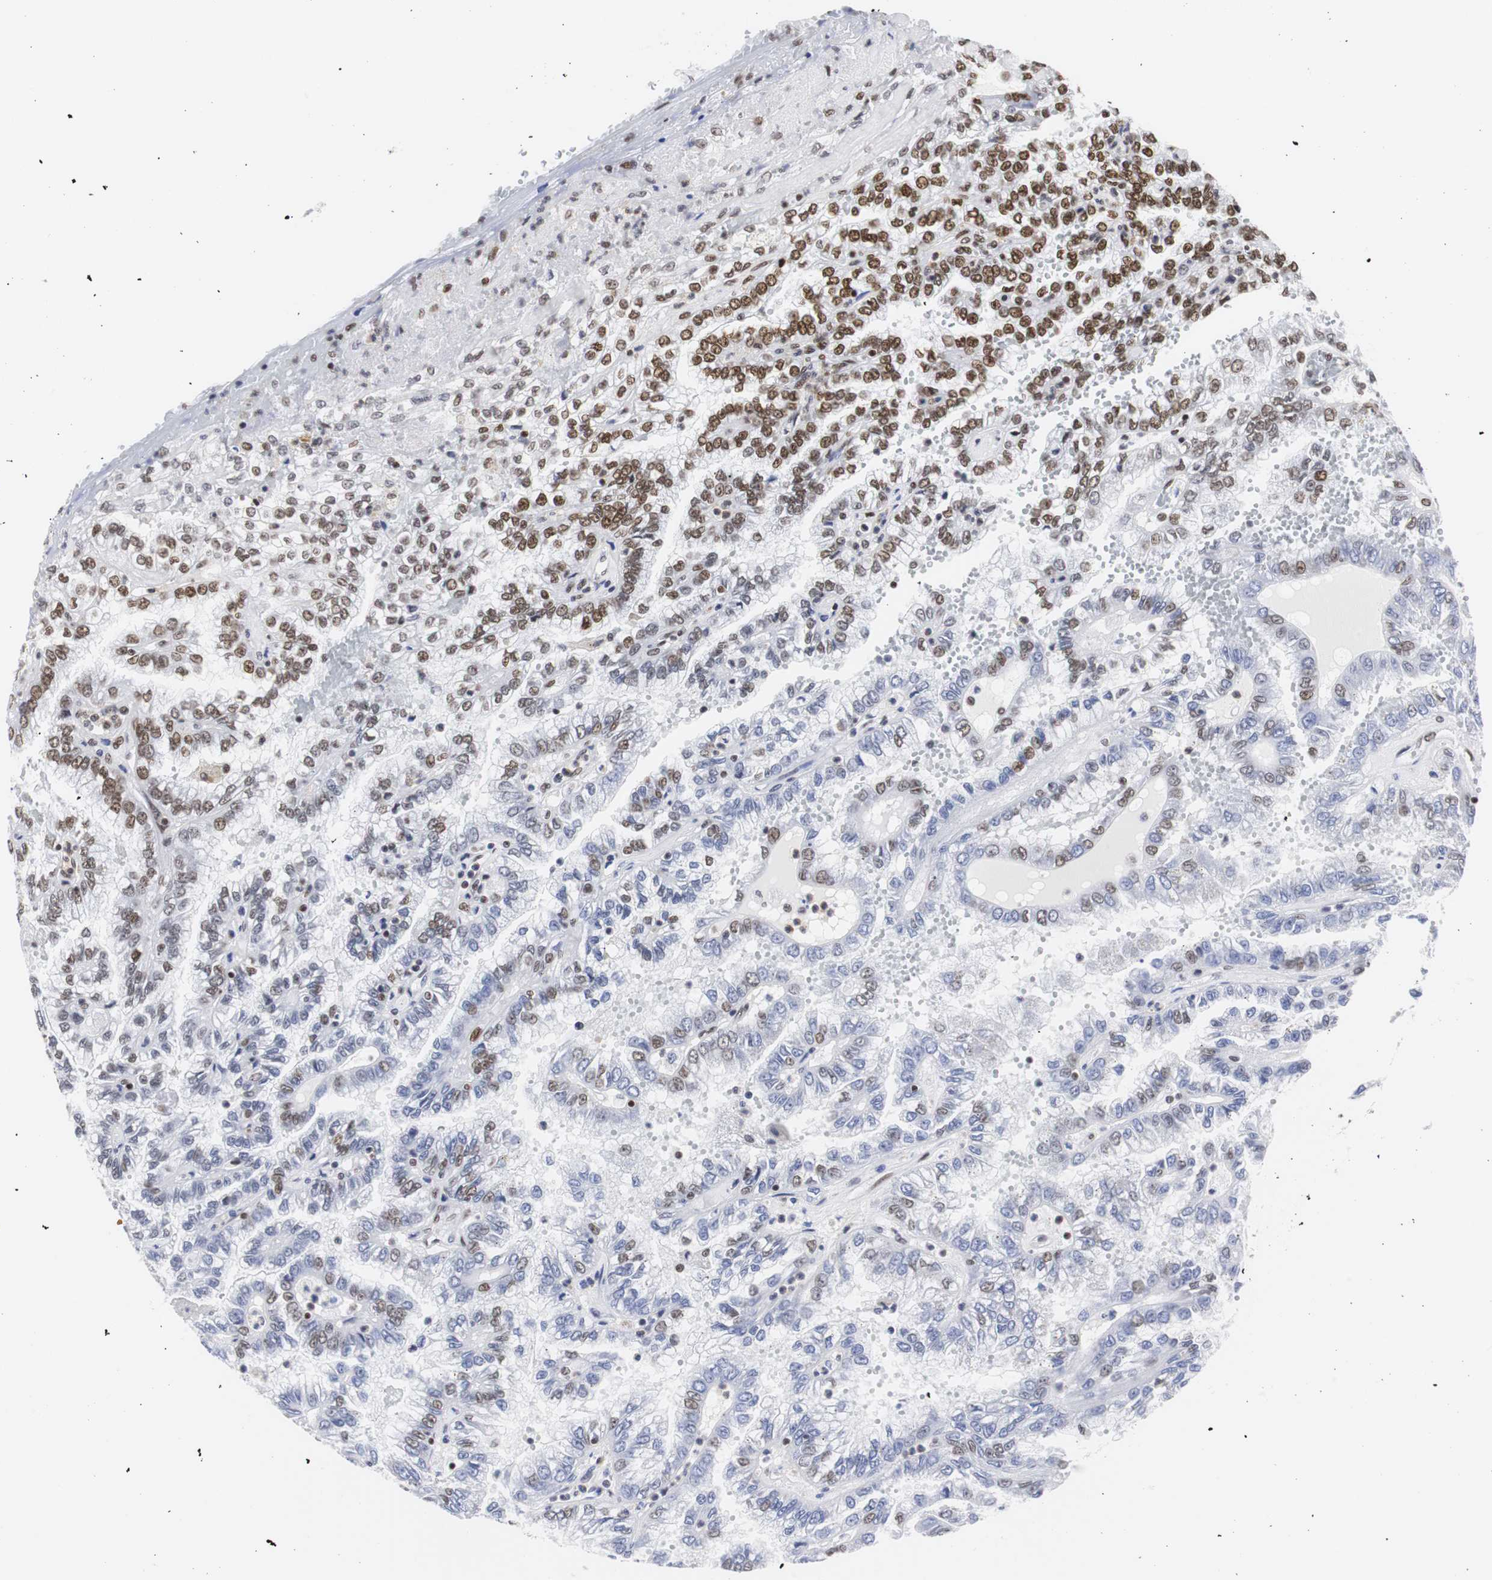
{"staining": {"intensity": "strong", "quantity": "25%-75%", "location": "nuclear"}, "tissue": "renal cancer", "cell_type": "Tumor cells", "image_type": "cancer", "snomed": [{"axis": "morphology", "description": "Inflammation, NOS"}, {"axis": "morphology", "description": "Adenocarcinoma, NOS"}, {"axis": "topography", "description": "Kidney"}], "caption": "Renal cancer (adenocarcinoma) tissue exhibits strong nuclear staining in approximately 25%-75% of tumor cells, visualized by immunohistochemistry.", "gene": "HNRNPH2", "patient": {"sex": "male", "age": 68}}